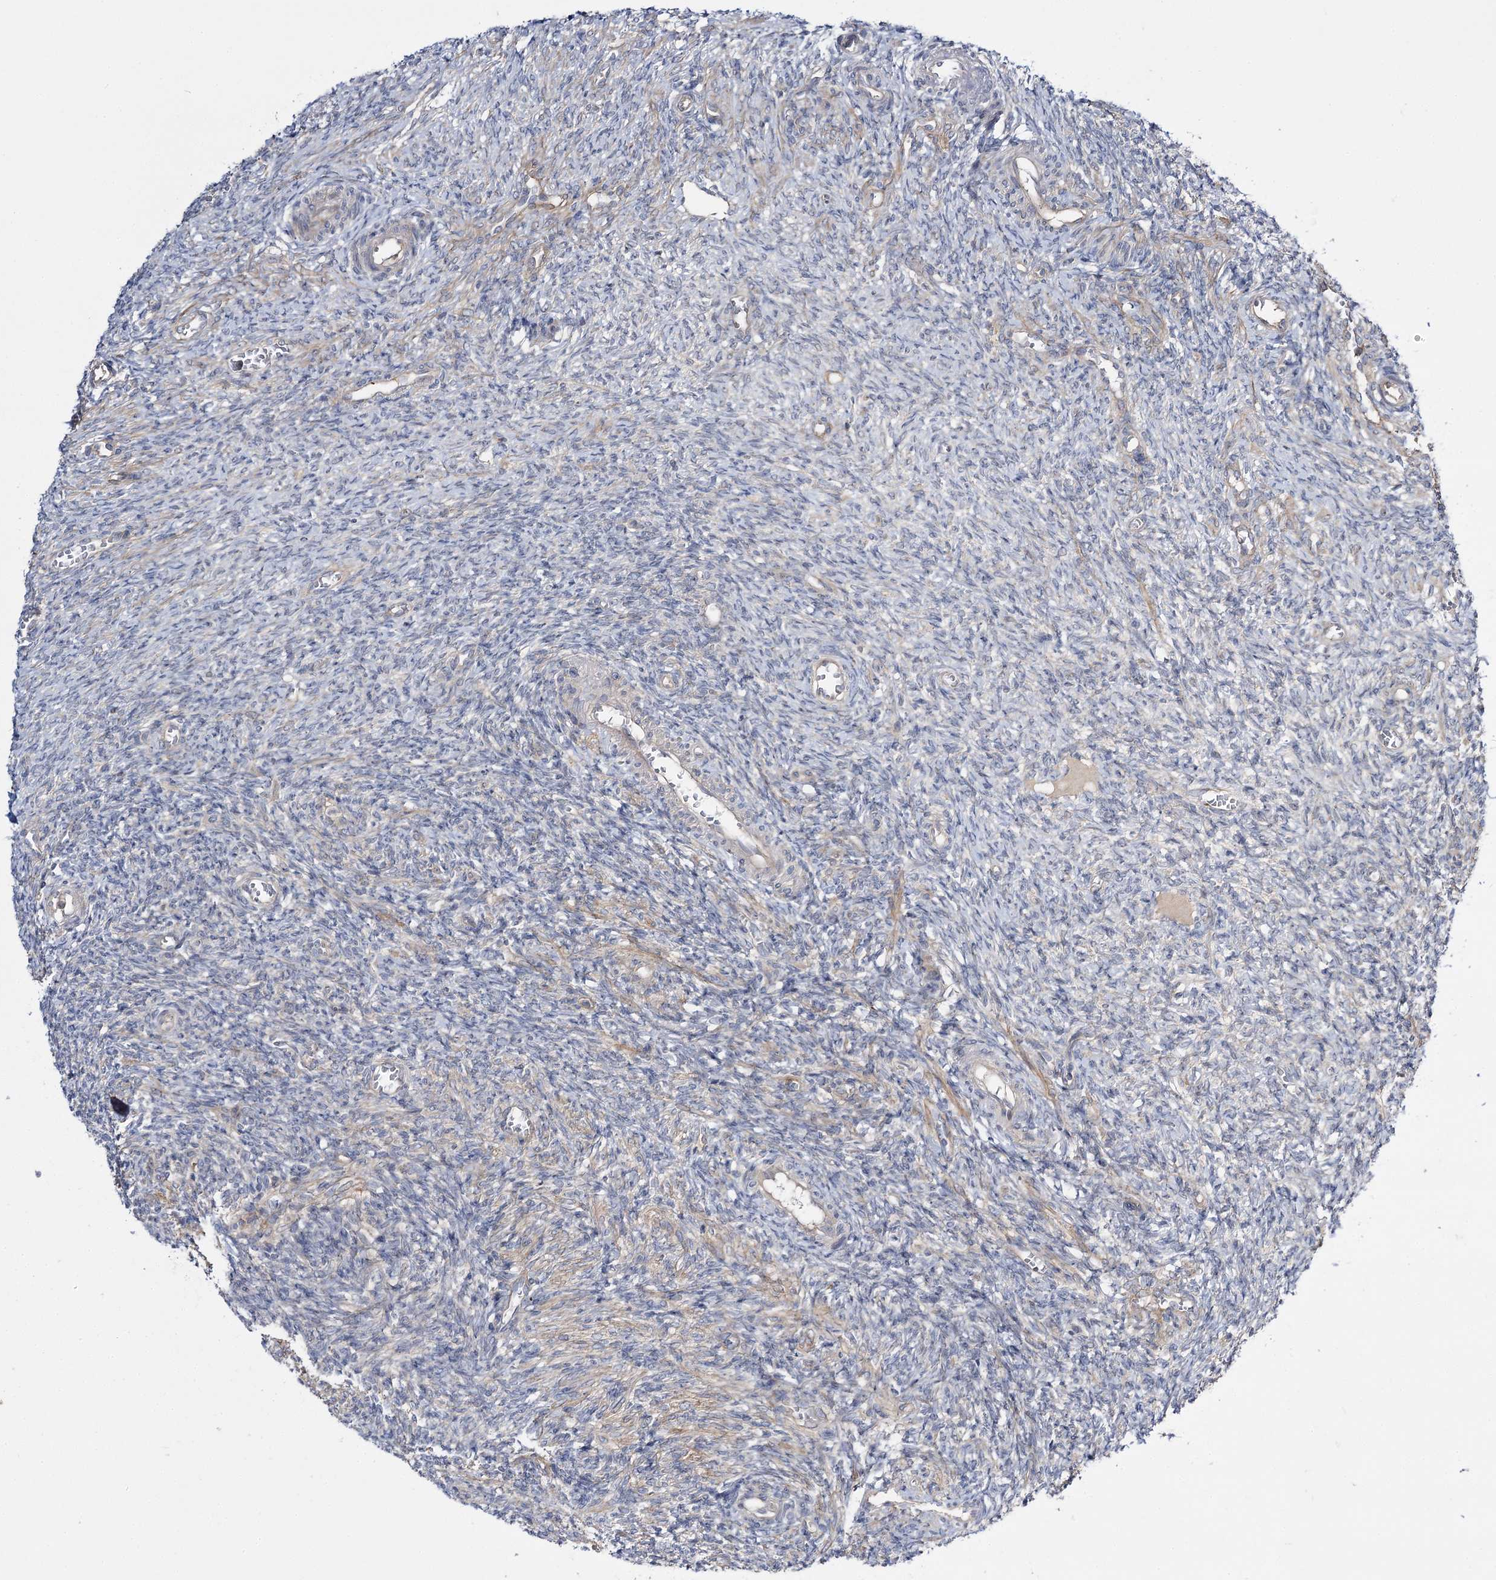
{"staining": {"intensity": "moderate", "quantity": "<25%", "location": "cytoplasmic/membranous"}, "tissue": "ovary", "cell_type": "Ovarian stroma cells", "image_type": "normal", "snomed": [{"axis": "morphology", "description": "Normal tissue, NOS"}, {"axis": "topography", "description": "Ovary"}], "caption": "Normal ovary exhibits moderate cytoplasmic/membranous positivity in approximately <25% of ovarian stroma cells.", "gene": "C11orf80", "patient": {"sex": "female", "age": 27}}